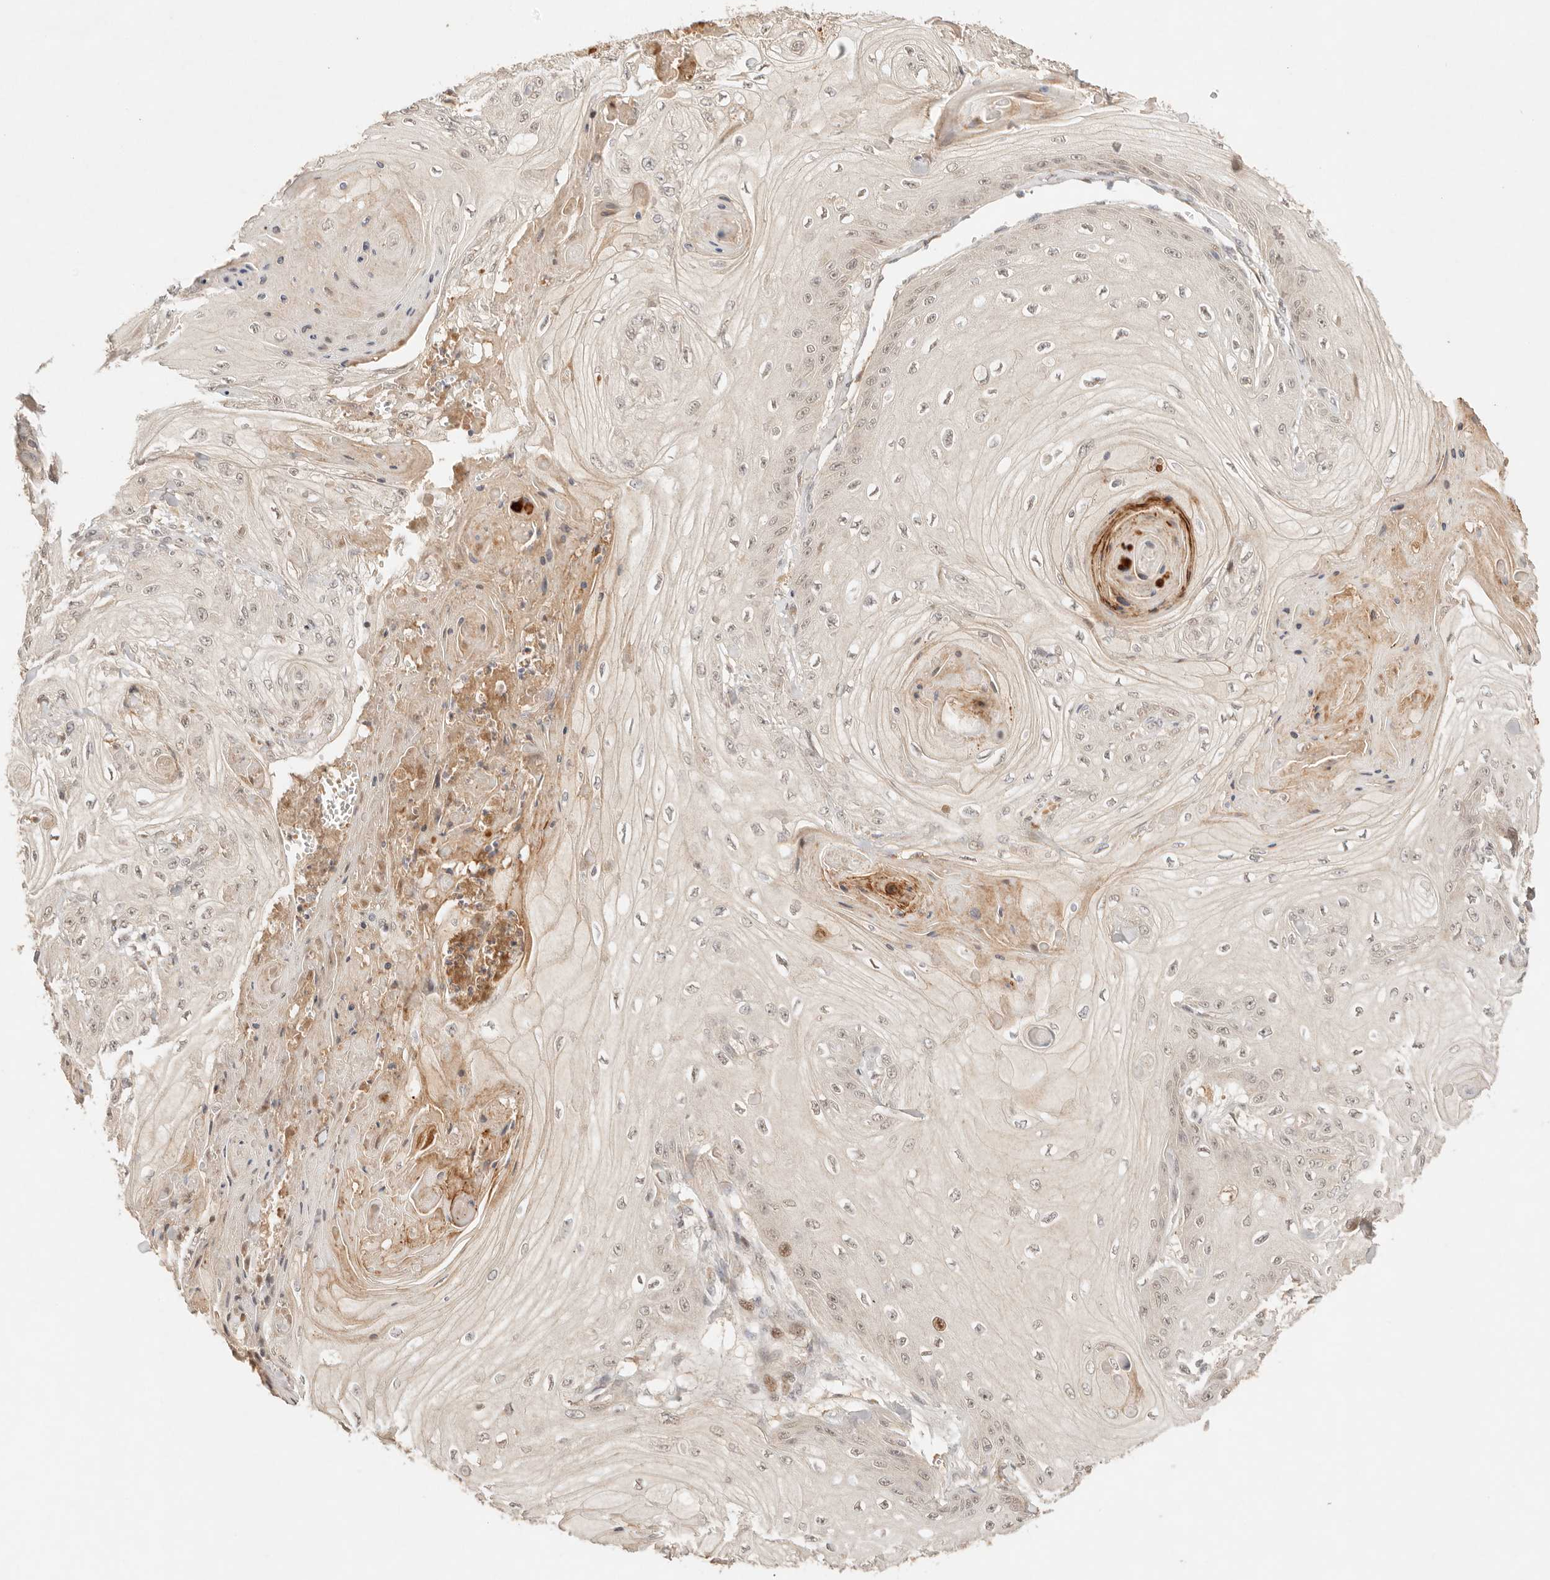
{"staining": {"intensity": "weak", "quantity": "<25%", "location": "cytoplasmic/membranous,nuclear"}, "tissue": "skin cancer", "cell_type": "Tumor cells", "image_type": "cancer", "snomed": [{"axis": "morphology", "description": "Squamous cell carcinoma, NOS"}, {"axis": "topography", "description": "Skin"}], "caption": "IHC image of neoplastic tissue: squamous cell carcinoma (skin) stained with DAB (3,3'-diaminobenzidine) reveals no significant protein expression in tumor cells.", "gene": "PHLDA3", "patient": {"sex": "male", "age": 74}}